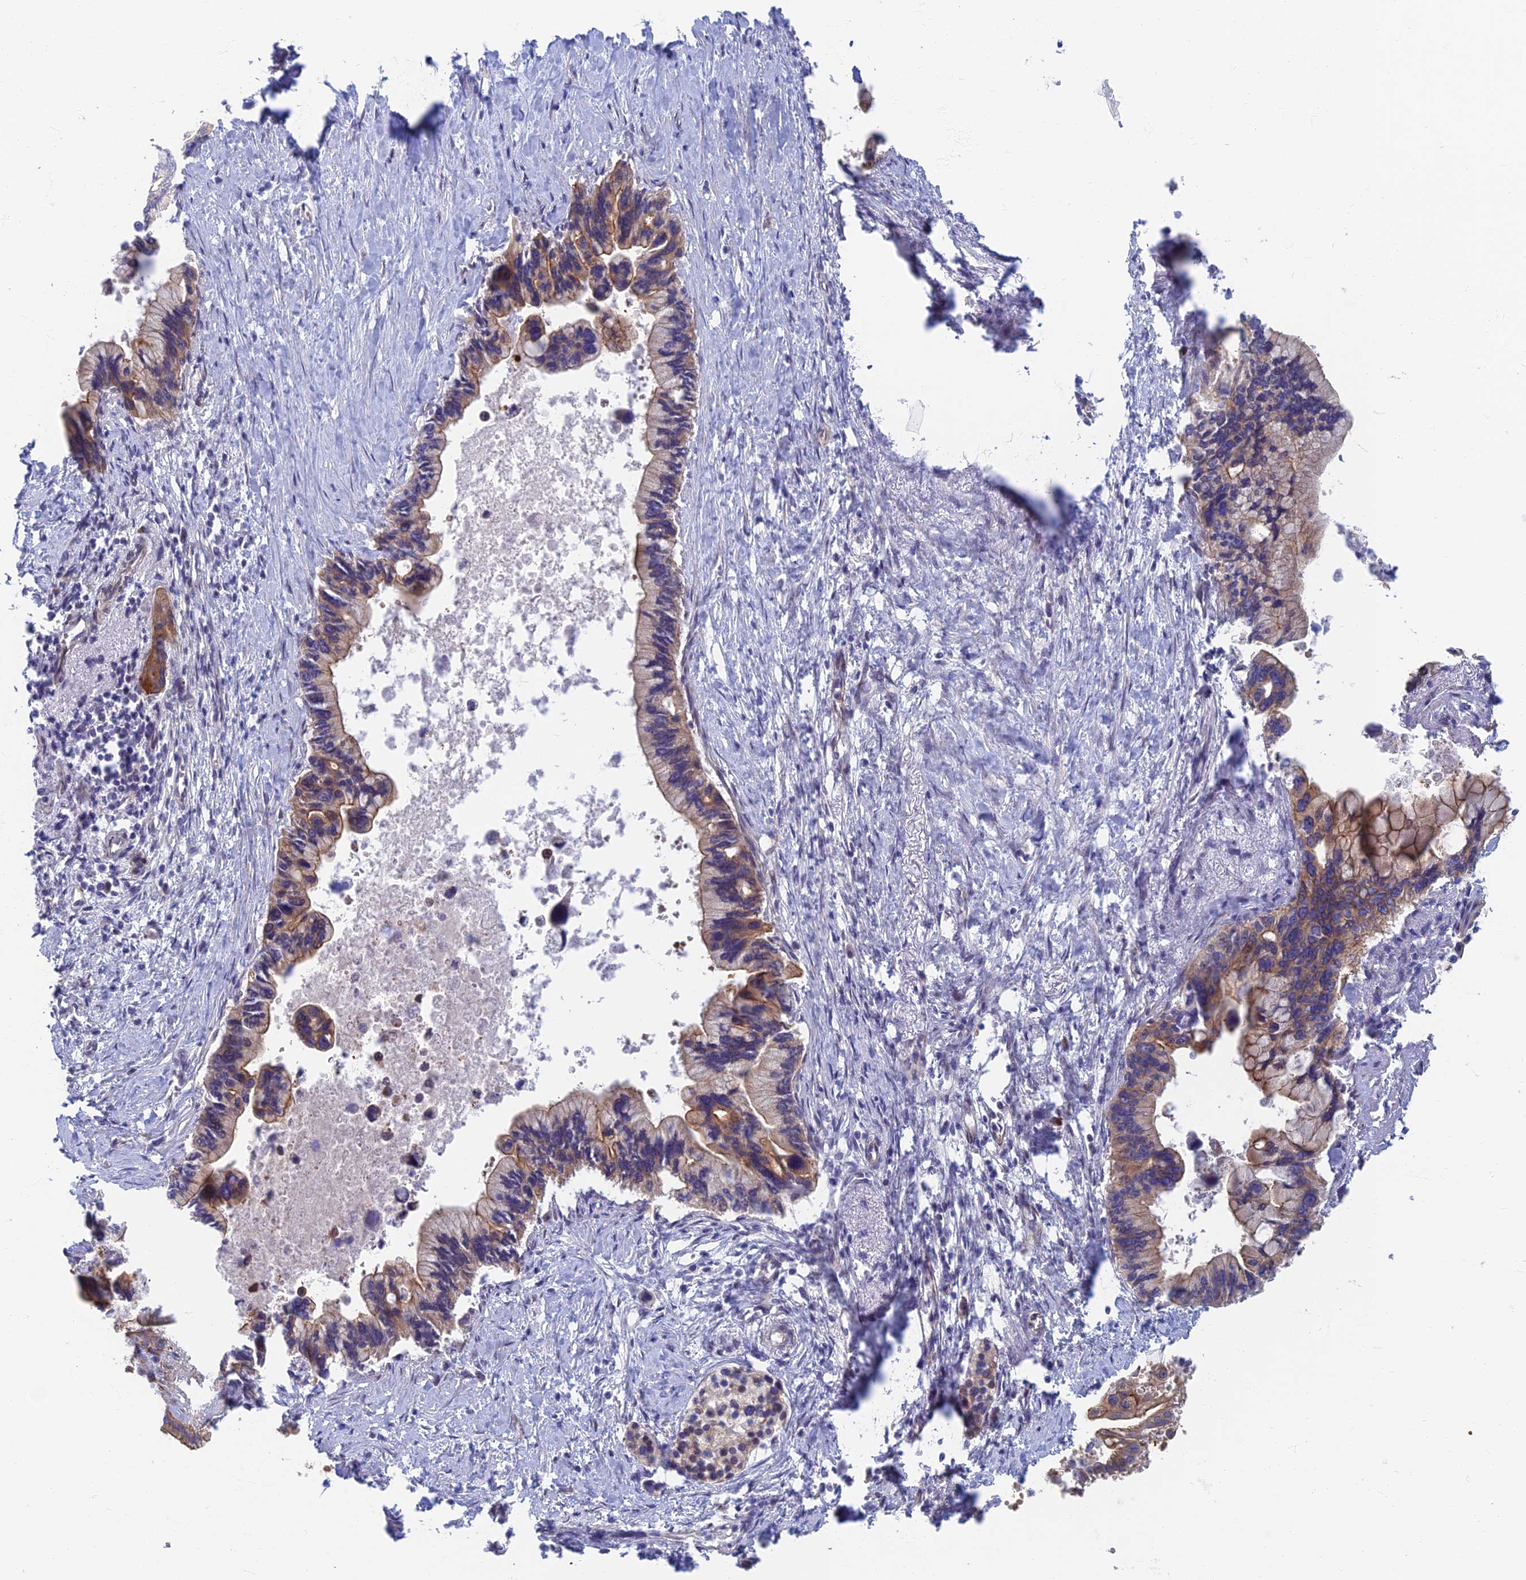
{"staining": {"intensity": "moderate", "quantity": "25%-75%", "location": "cytoplasmic/membranous"}, "tissue": "pancreatic cancer", "cell_type": "Tumor cells", "image_type": "cancer", "snomed": [{"axis": "morphology", "description": "Adenocarcinoma, NOS"}, {"axis": "topography", "description": "Pancreas"}], "caption": "Pancreatic cancer (adenocarcinoma) stained with DAB IHC exhibits medium levels of moderate cytoplasmic/membranous staining in about 25%-75% of tumor cells.", "gene": "RHBDL2", "patient": {"sex": "female", "age": 83}}